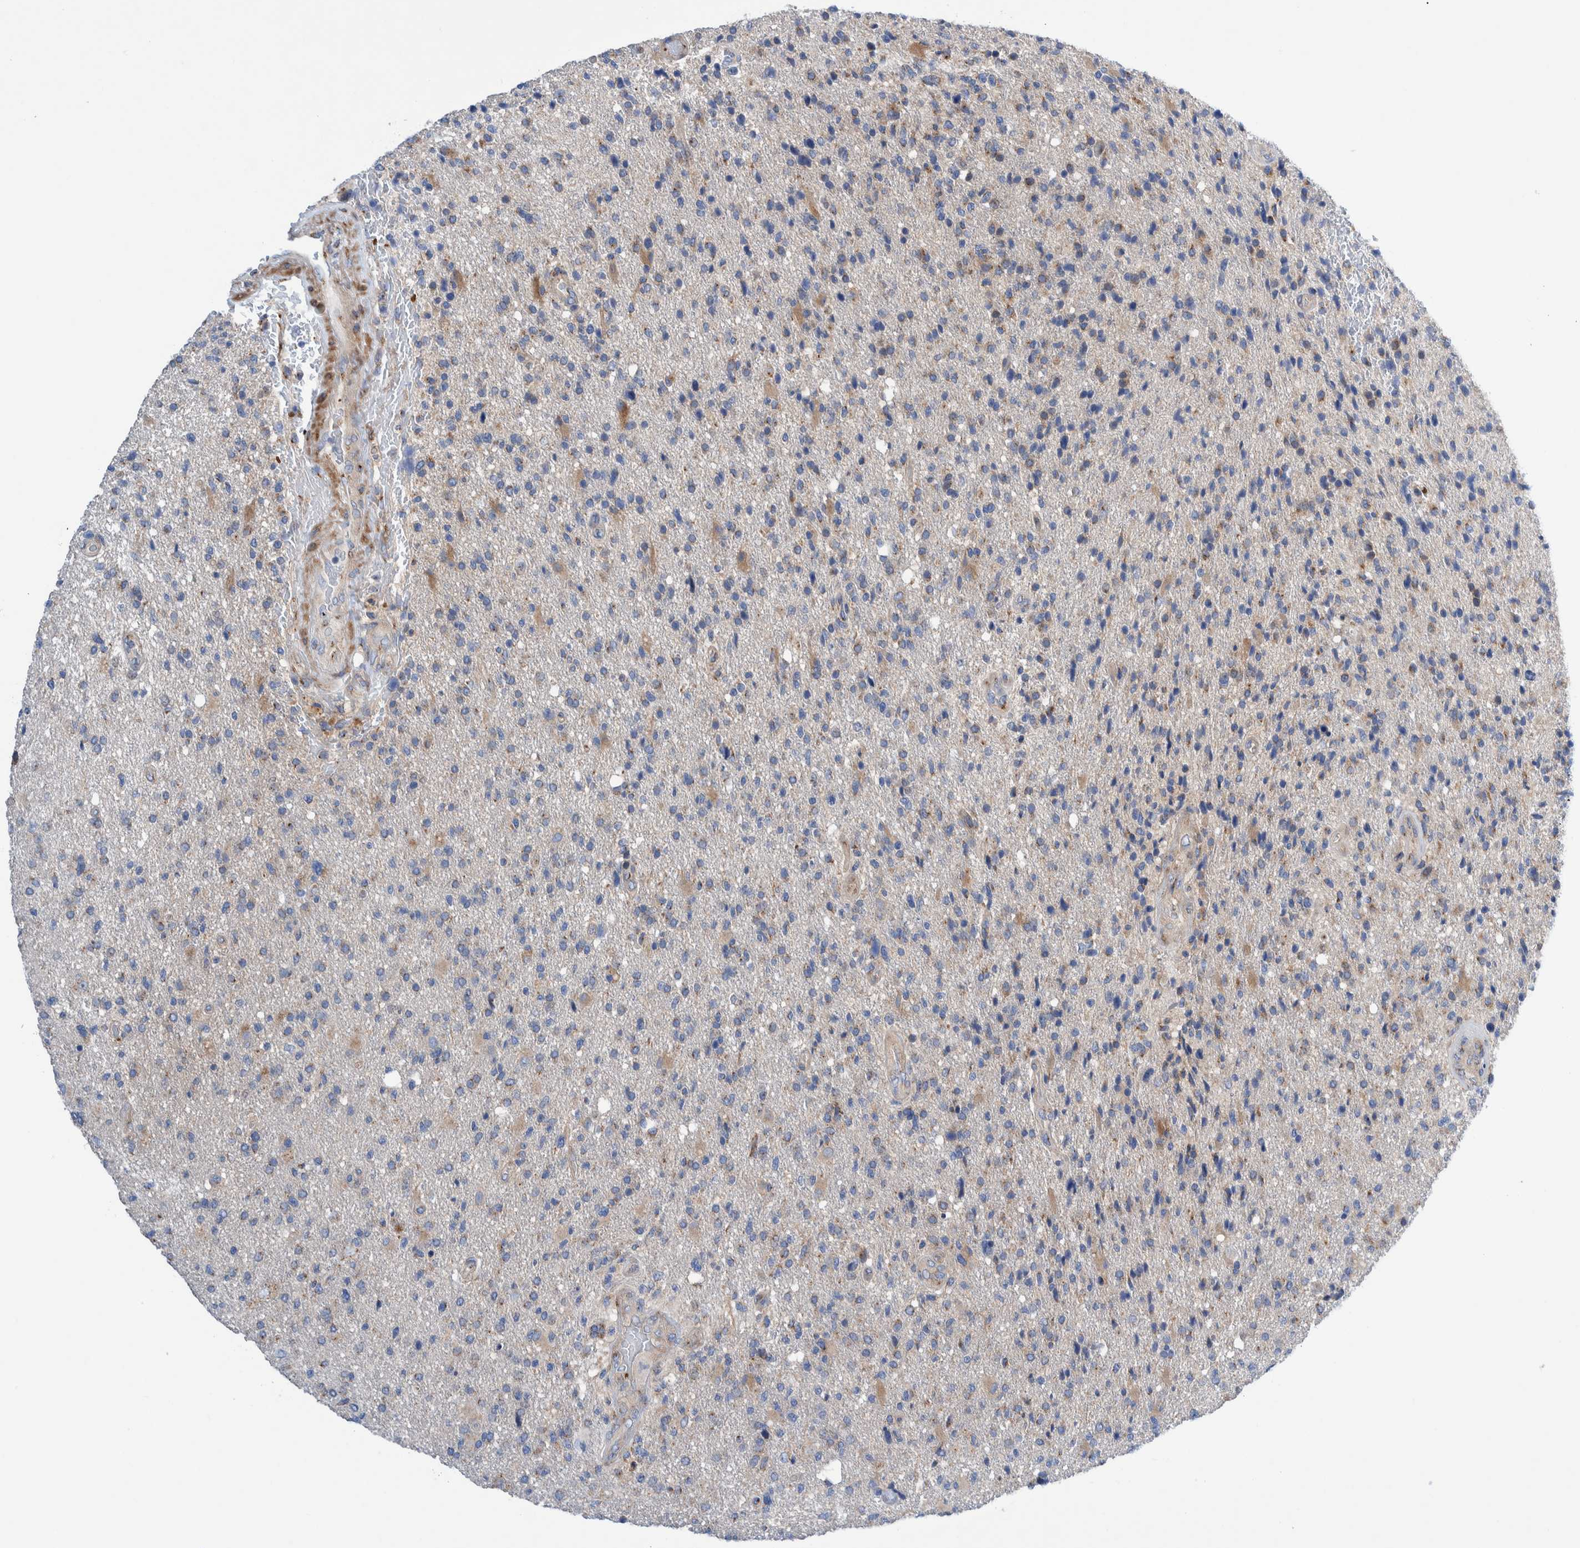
{"staining": {"intensity": "moderate", "quantity": "<25%", "location": "cytoplasmic/membranous"}, "tissue": "glioma", "cell_type": "Tumor cells", "image_type": "cancer", "snomed": [{"axis": "morphology", "description": "Glioma, malignant, High grade"}, {"axis": "topography", "description": "Brain"}], "caption": "Immunohistochemical staining of high-grade glioma (malignant) shows moderate cytoplasmic/membranous protein expression in approximately <25% of tumor cells.", "gene": "TRIM58", "patient": {"sex": "male", "age": 72}}